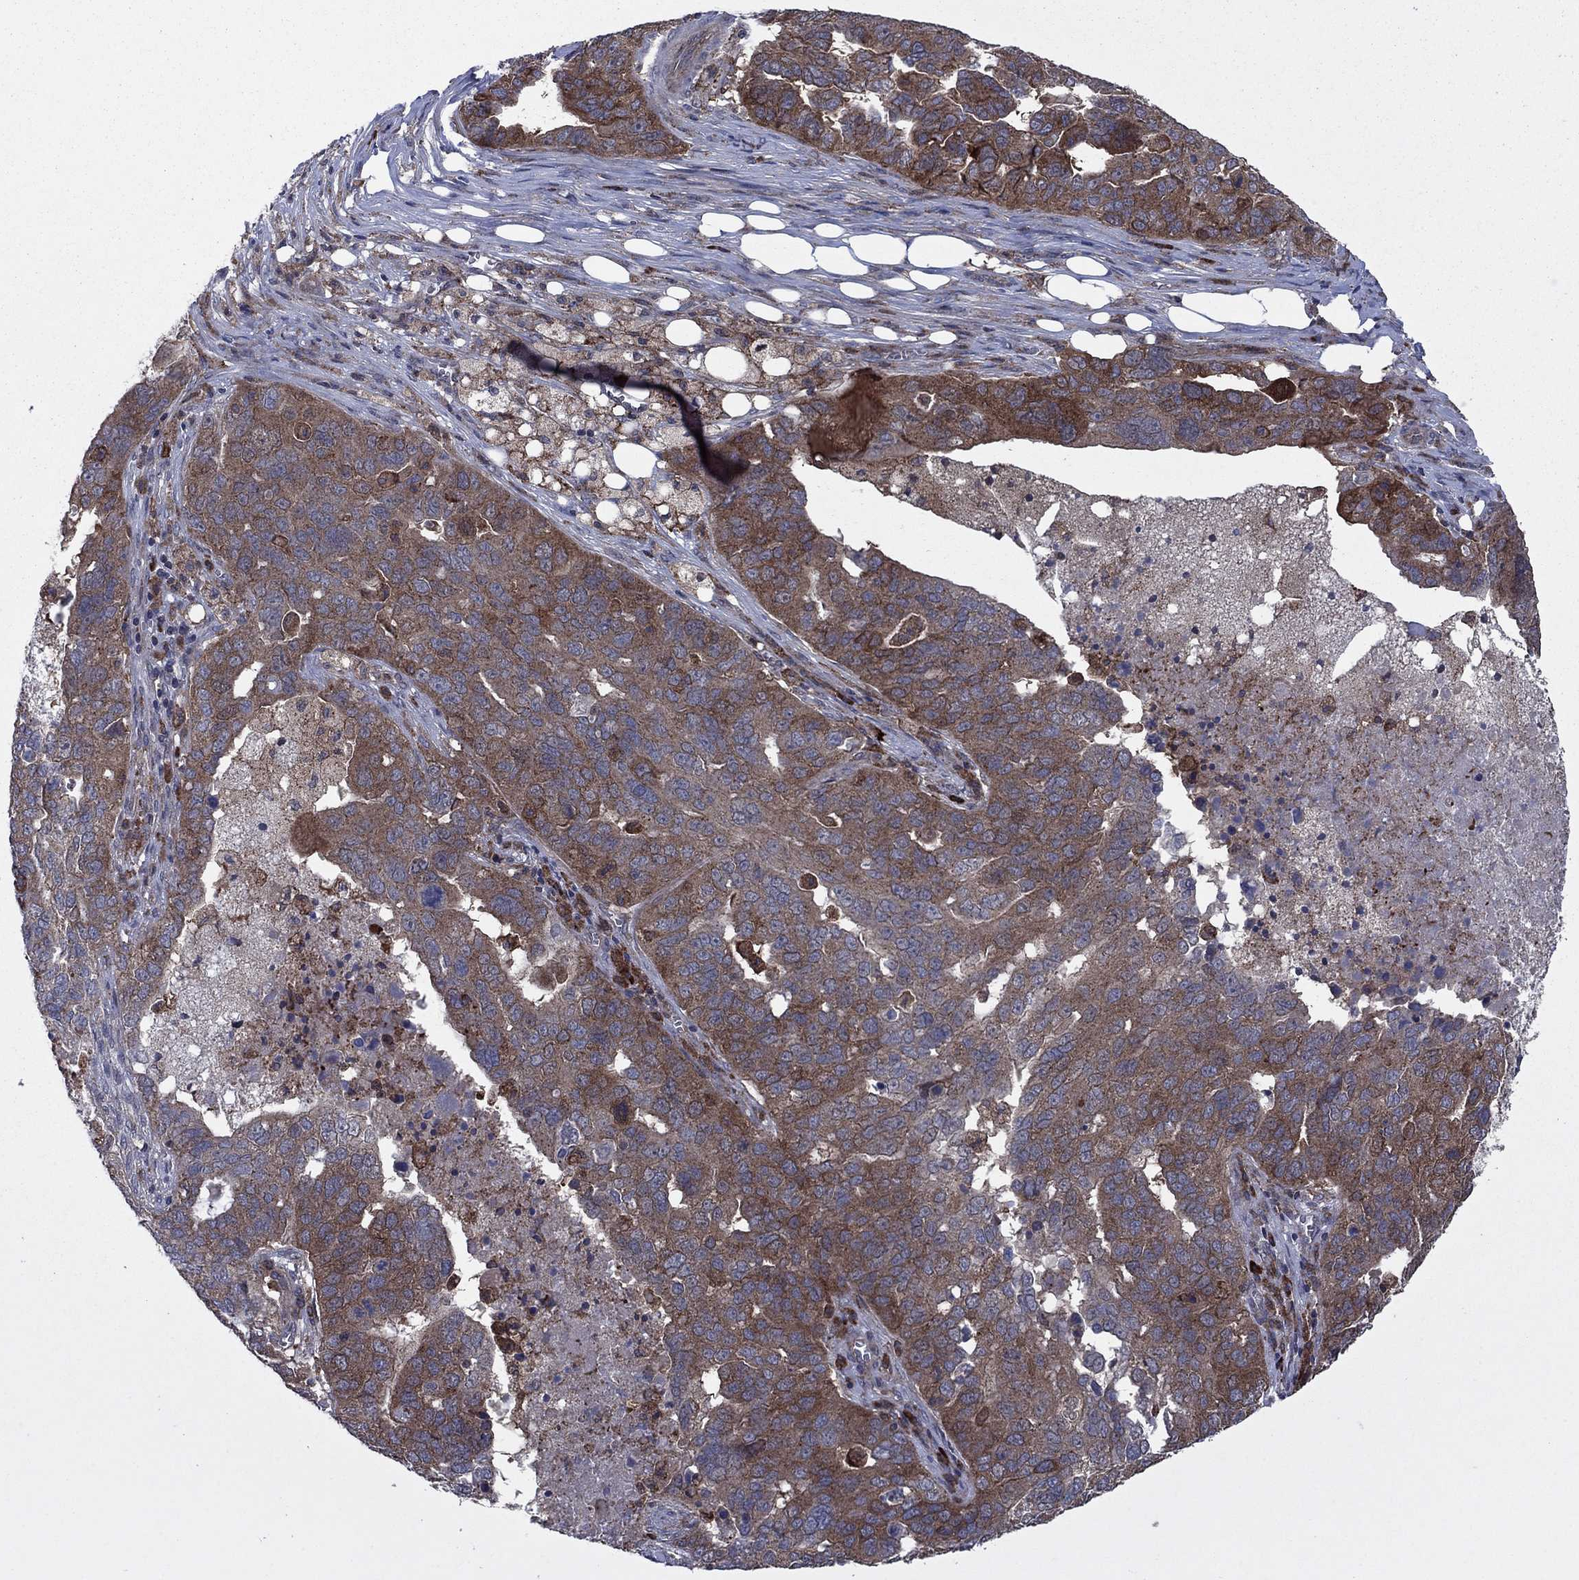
{"staining": {"intensity": "strong", "quantity": "25%-75%", "location": "cytoplasmic/membranous"}, "tissue": "ovarian cancer", "cell_type": "Tumor cells", "image_type": "cancer", "snomed": [{"axis": "morphology", "description": "Carcinoma, endometroid"}, {"axis": "topography", "description": "Soft tissue"}, {"axis": "topography", "description": "Ovary"}], "caption": "Tumor cells display high levels of strong cytoplasmic/membranous positivity in approximately 25%-75% of cells in ovarian cancer. The protein is stained brown, and the nuclei are stained in blue (DAB (3,3'-diaminobenzidine) IHC with brightfield microscopy, high magnification).", "gene": "MEA1", "patient": {"sex": "female", "age": 52}}